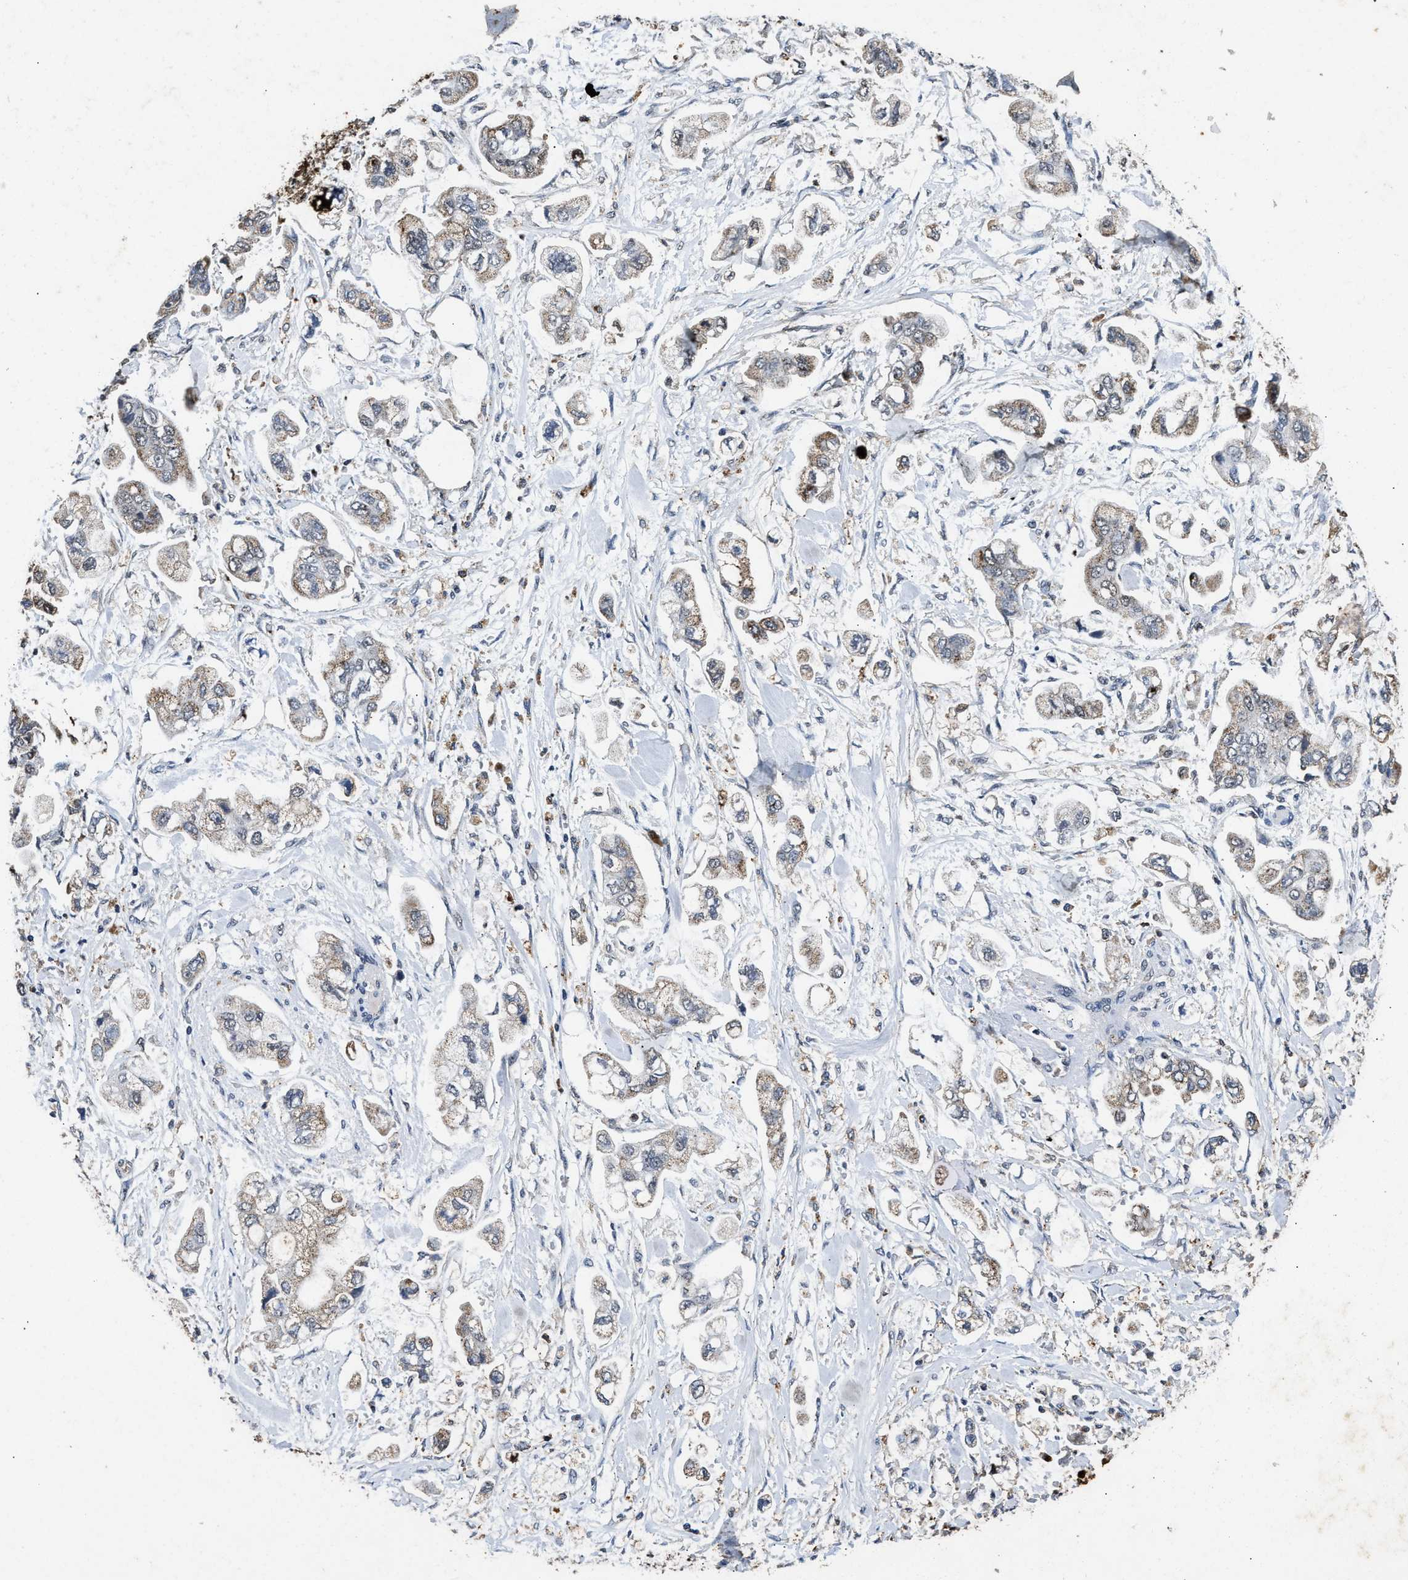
{"staining": {"intensity": "weak", "quantity": "25%-75%", "location": "cytoplasmic/membranous"}, "tissue": "stomach cancer", "cell_type": "Tumor cells", "image_type": "cancer", "snomed": [{"axis": "morphology", "description": "Adenocarcinoma, NOS"}, {"axis": "topography", "description": "Stomach"}], "caption": "Protein staining reveals weak cytoplasmic/membranous expression in about 25%-75% of tumor cells in stomach adenocarcinoma.", "gene": "ACOX1", "patient": {"sex": "male", "age": 62}}